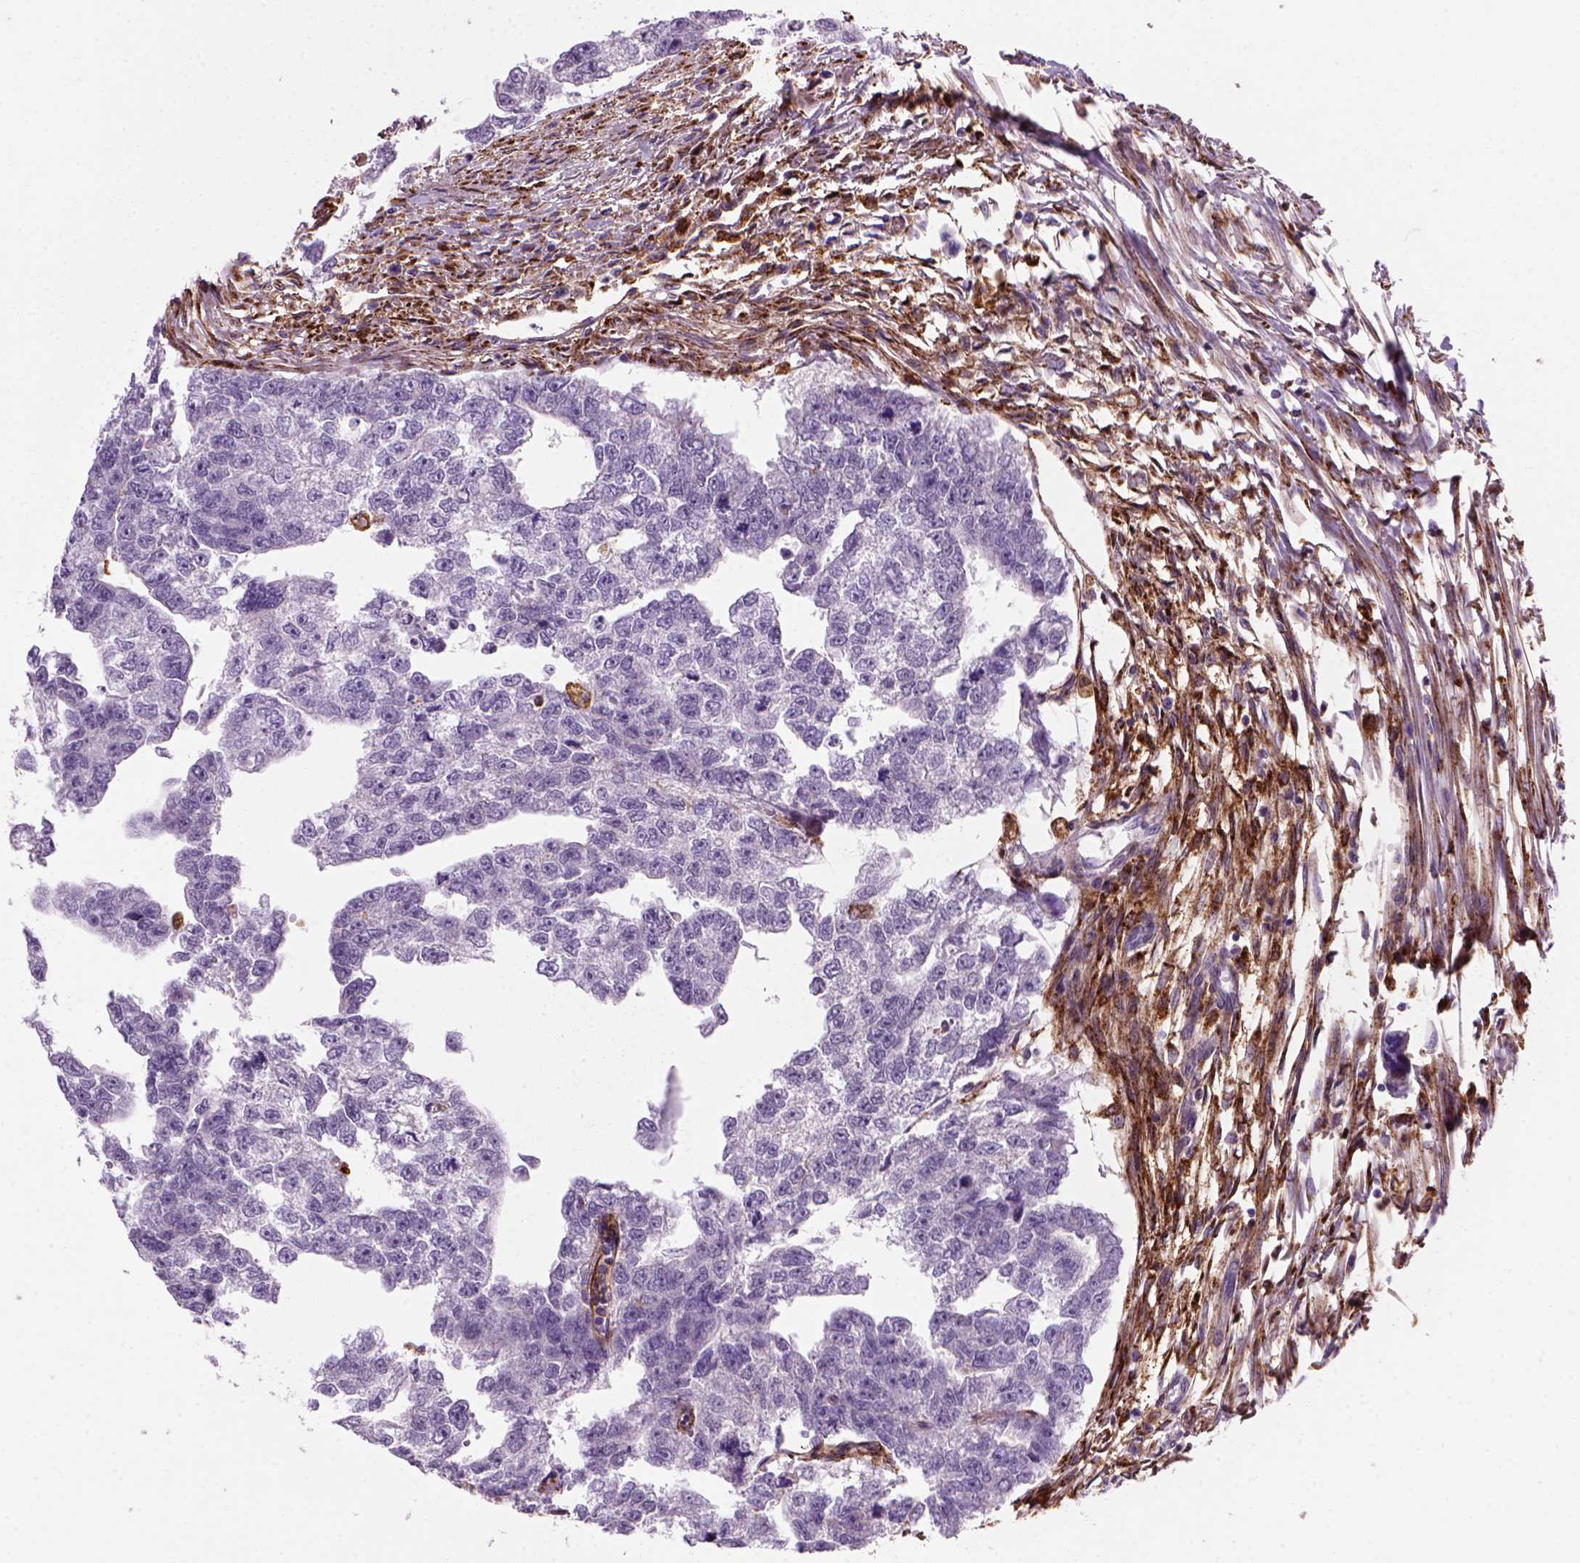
{"staining": {"intensity": "negative", "quantity": "none", "location": "none"}, "tissue": "testis cancer", "cell_type": "Tumor cells", "image_type": "cancer", "snomed": [{"axis": "morphology", "description": "Carcinoma, Embryonal, NOS"}, {"axis": "morphology", "description": "Teratoma, malignant, NOS"}, {"axis": "topography", "description": "Testis"}], "caption": "DAB immunohistochemical staining of testis embryonal carcinoma shows no significant staining in tumor cells.", "gene": "MARCKS", "patient": {"sex": "male", "age": 44}}